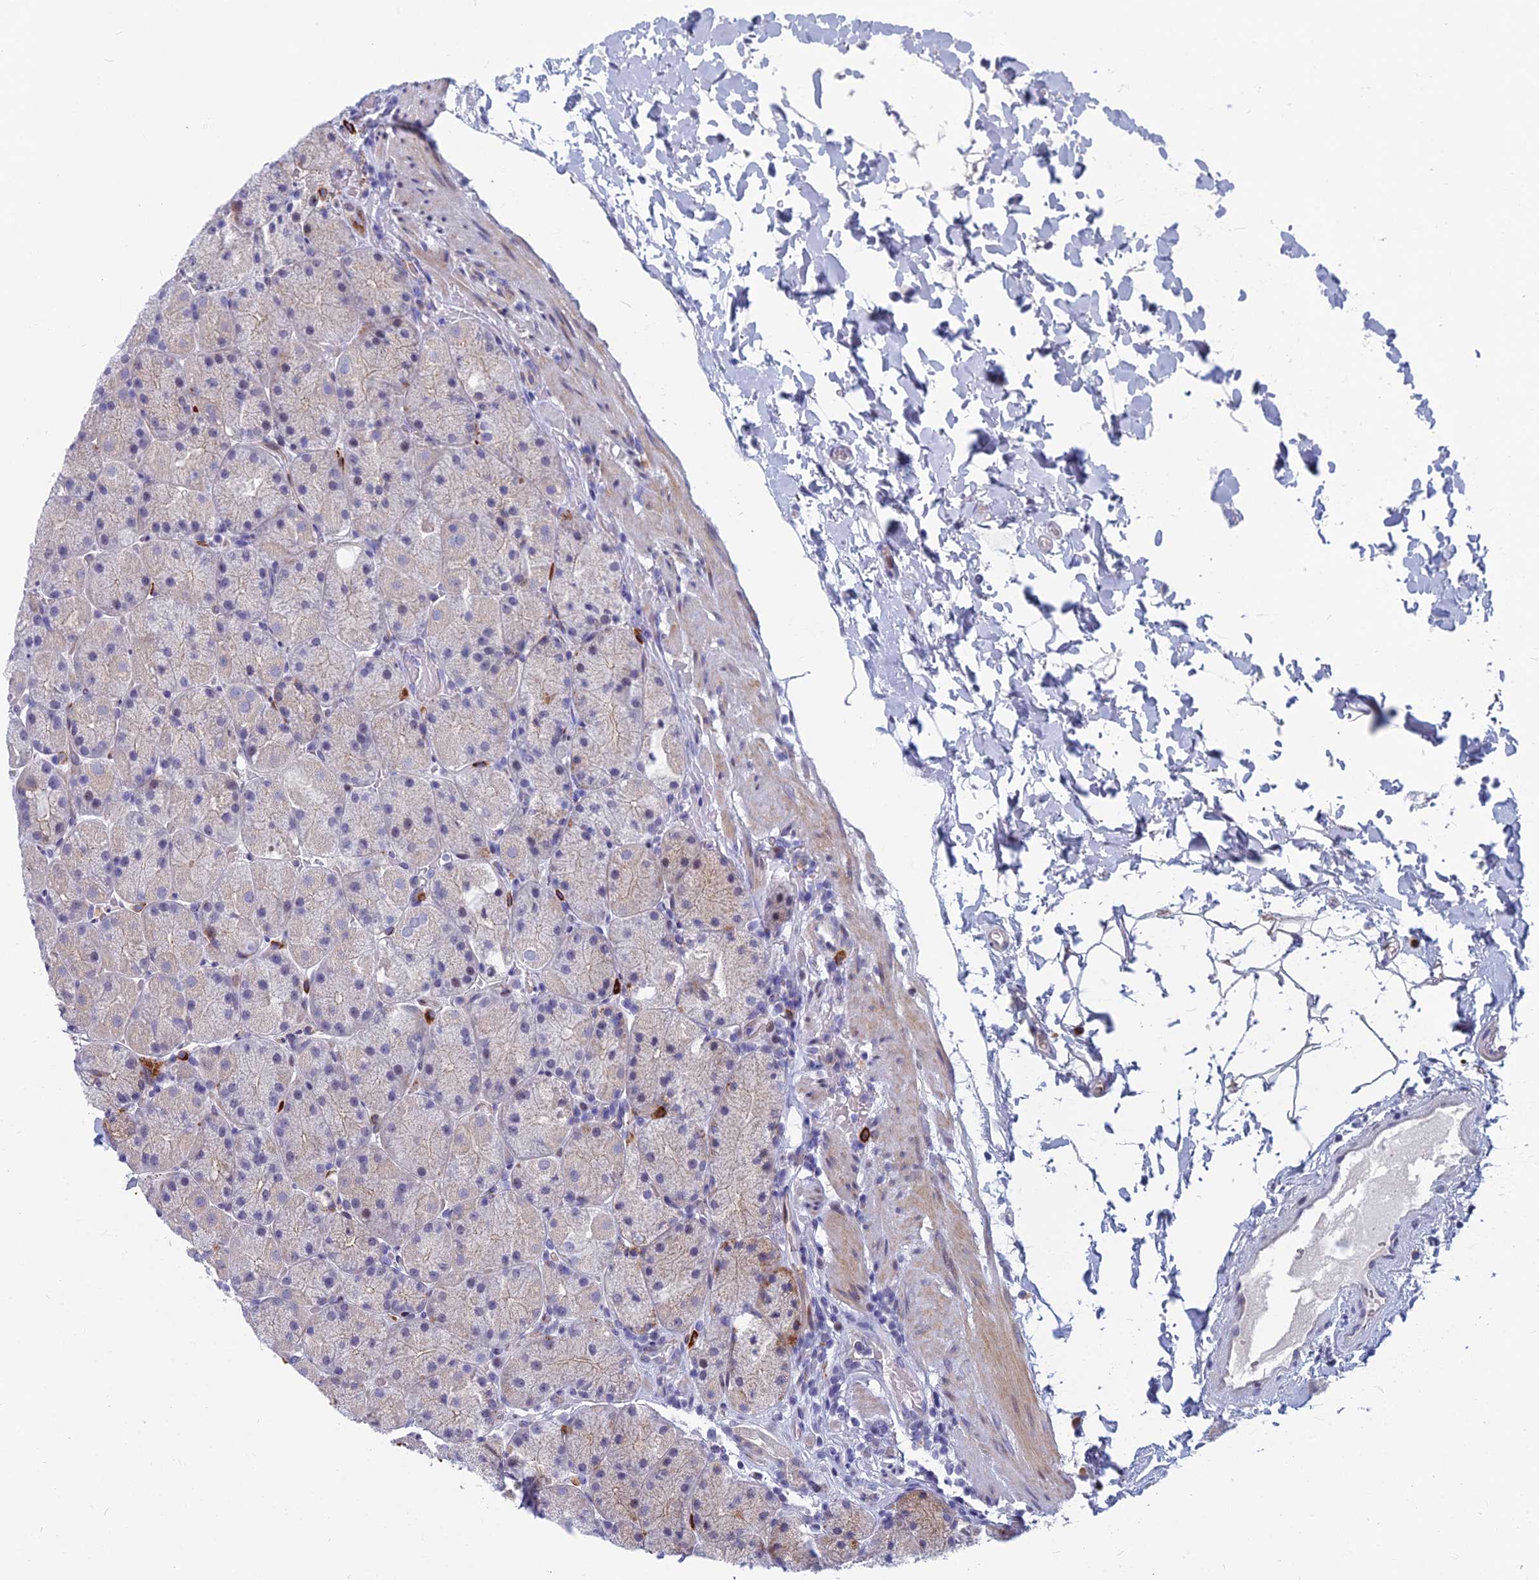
{"staining": {"intensity": "moderate", "quantity": "25%-75%", "location": "cytoplasmic/membranous,nuclear"}, "tissue": "stomach", "cell_type": "Glandular cells", "image_type": "normal", "snomed": [{"axis": "morphology", "description": "Normal tissue, NOS"}, {"axis": "topography", "description": "Stomach, upper"}, {"axis": "topography", "description": "Stomach, lower"}], "caption": "The photomicrograph exhibits staining of benign stomach, revealing moderate cytoplasmic/membranous,nuclear protein staining (brown color) within glandular cells.", "gene": "MYBPC2", "patient": {"sex": "male", "age": 67}}